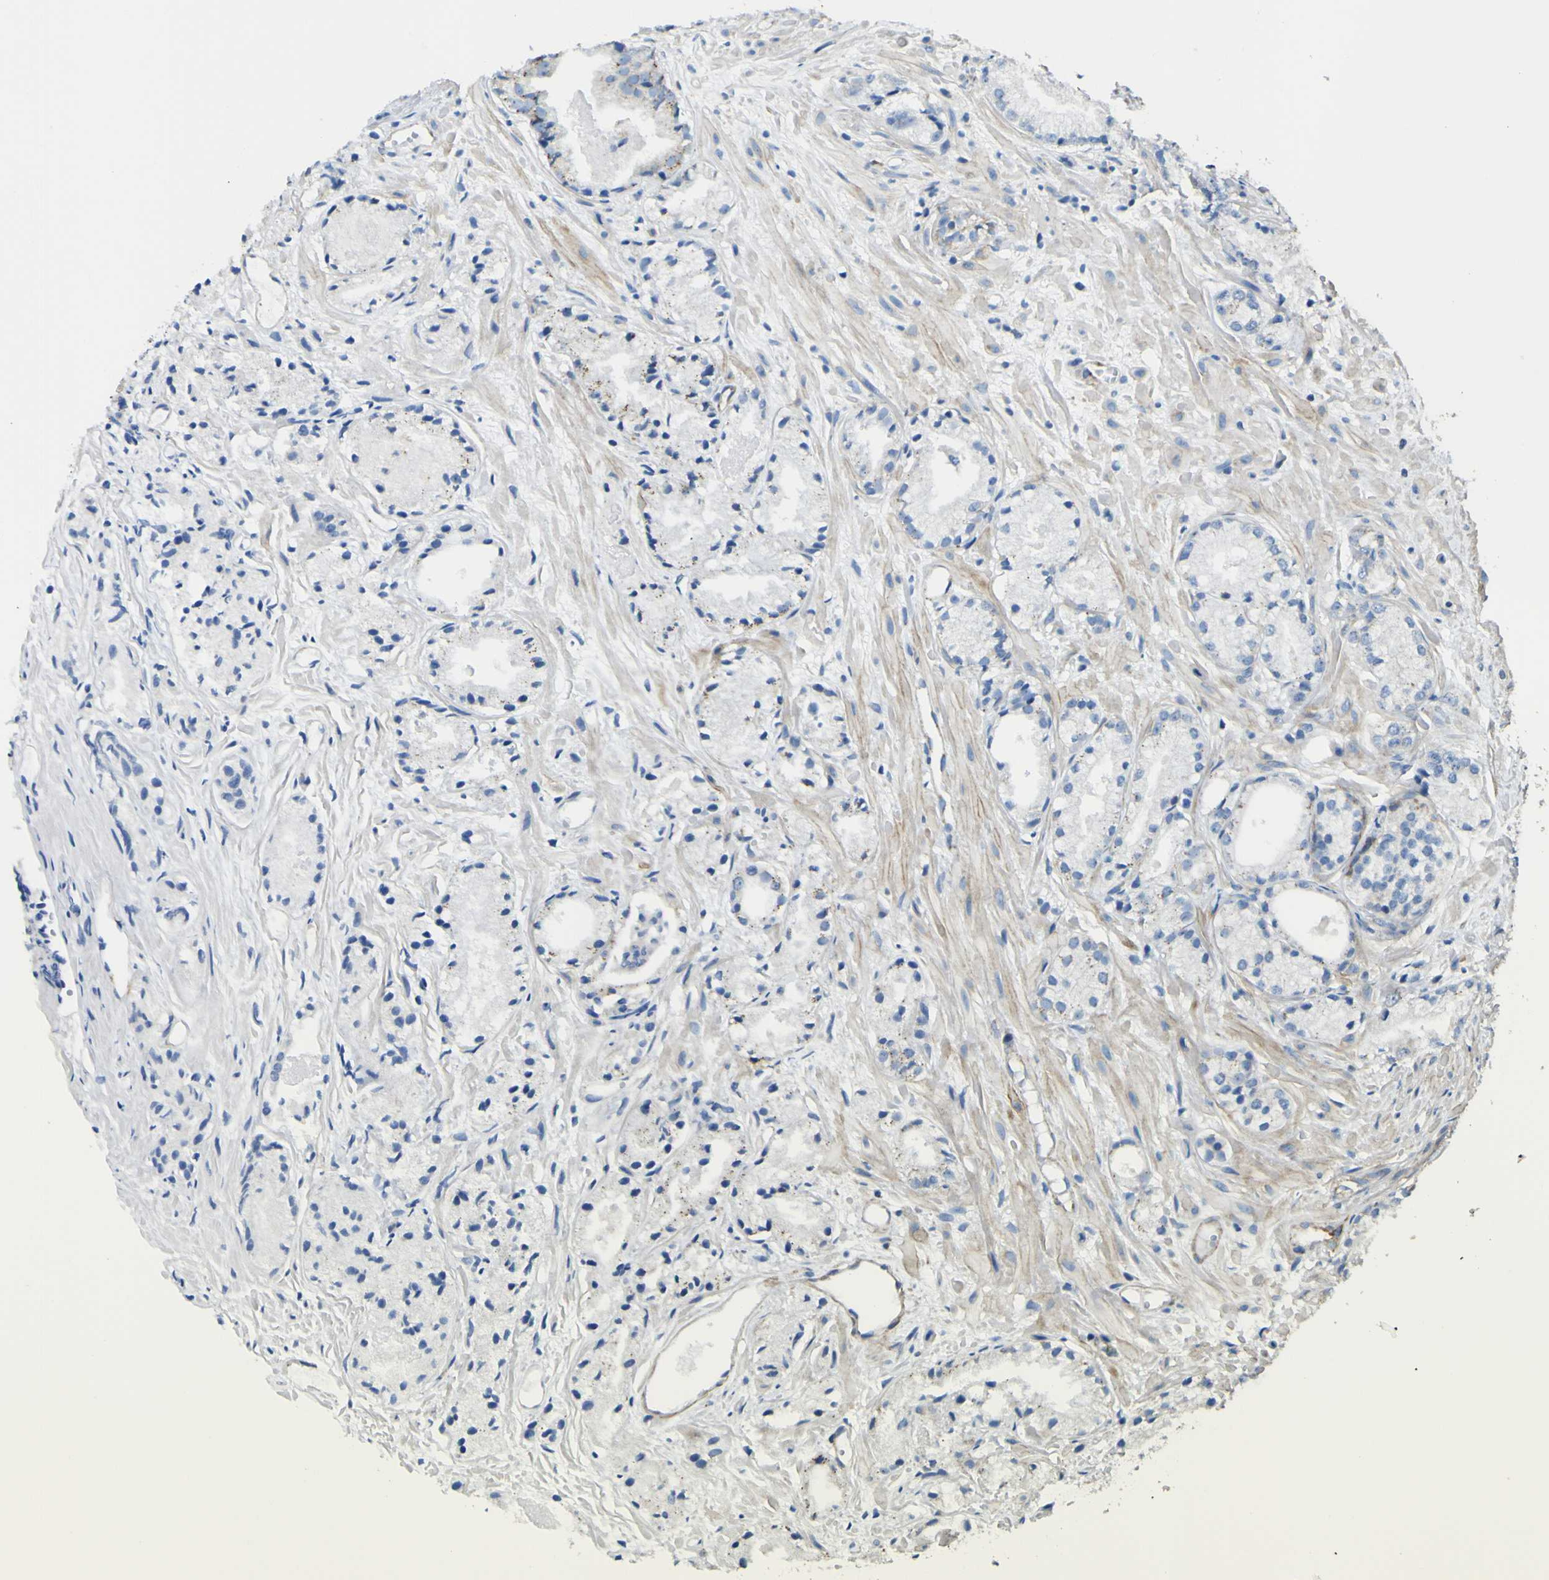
{"staining": {"intensity": "weak", "quantity": "25%-75%", "location": "cytoplasmic/membranous"}, "tissue": "prostate cancer", "cell_type": "Tumor cells", "image_type": "cancer", "snomed": [{"axis": "morphology", "description": "Adenocarcinoma, Low grade"}, {"axis": "topography", "description": "Prostate"}], "caption": "The immunohistochemical stain highlights weak cytoplasmic/membranous positivity in tumor cells of adenocarcinoma (low-grade) (prostate) tissue.", "gene": "ALDH18A1", "patient": {"sex": "male", "age": 72}}